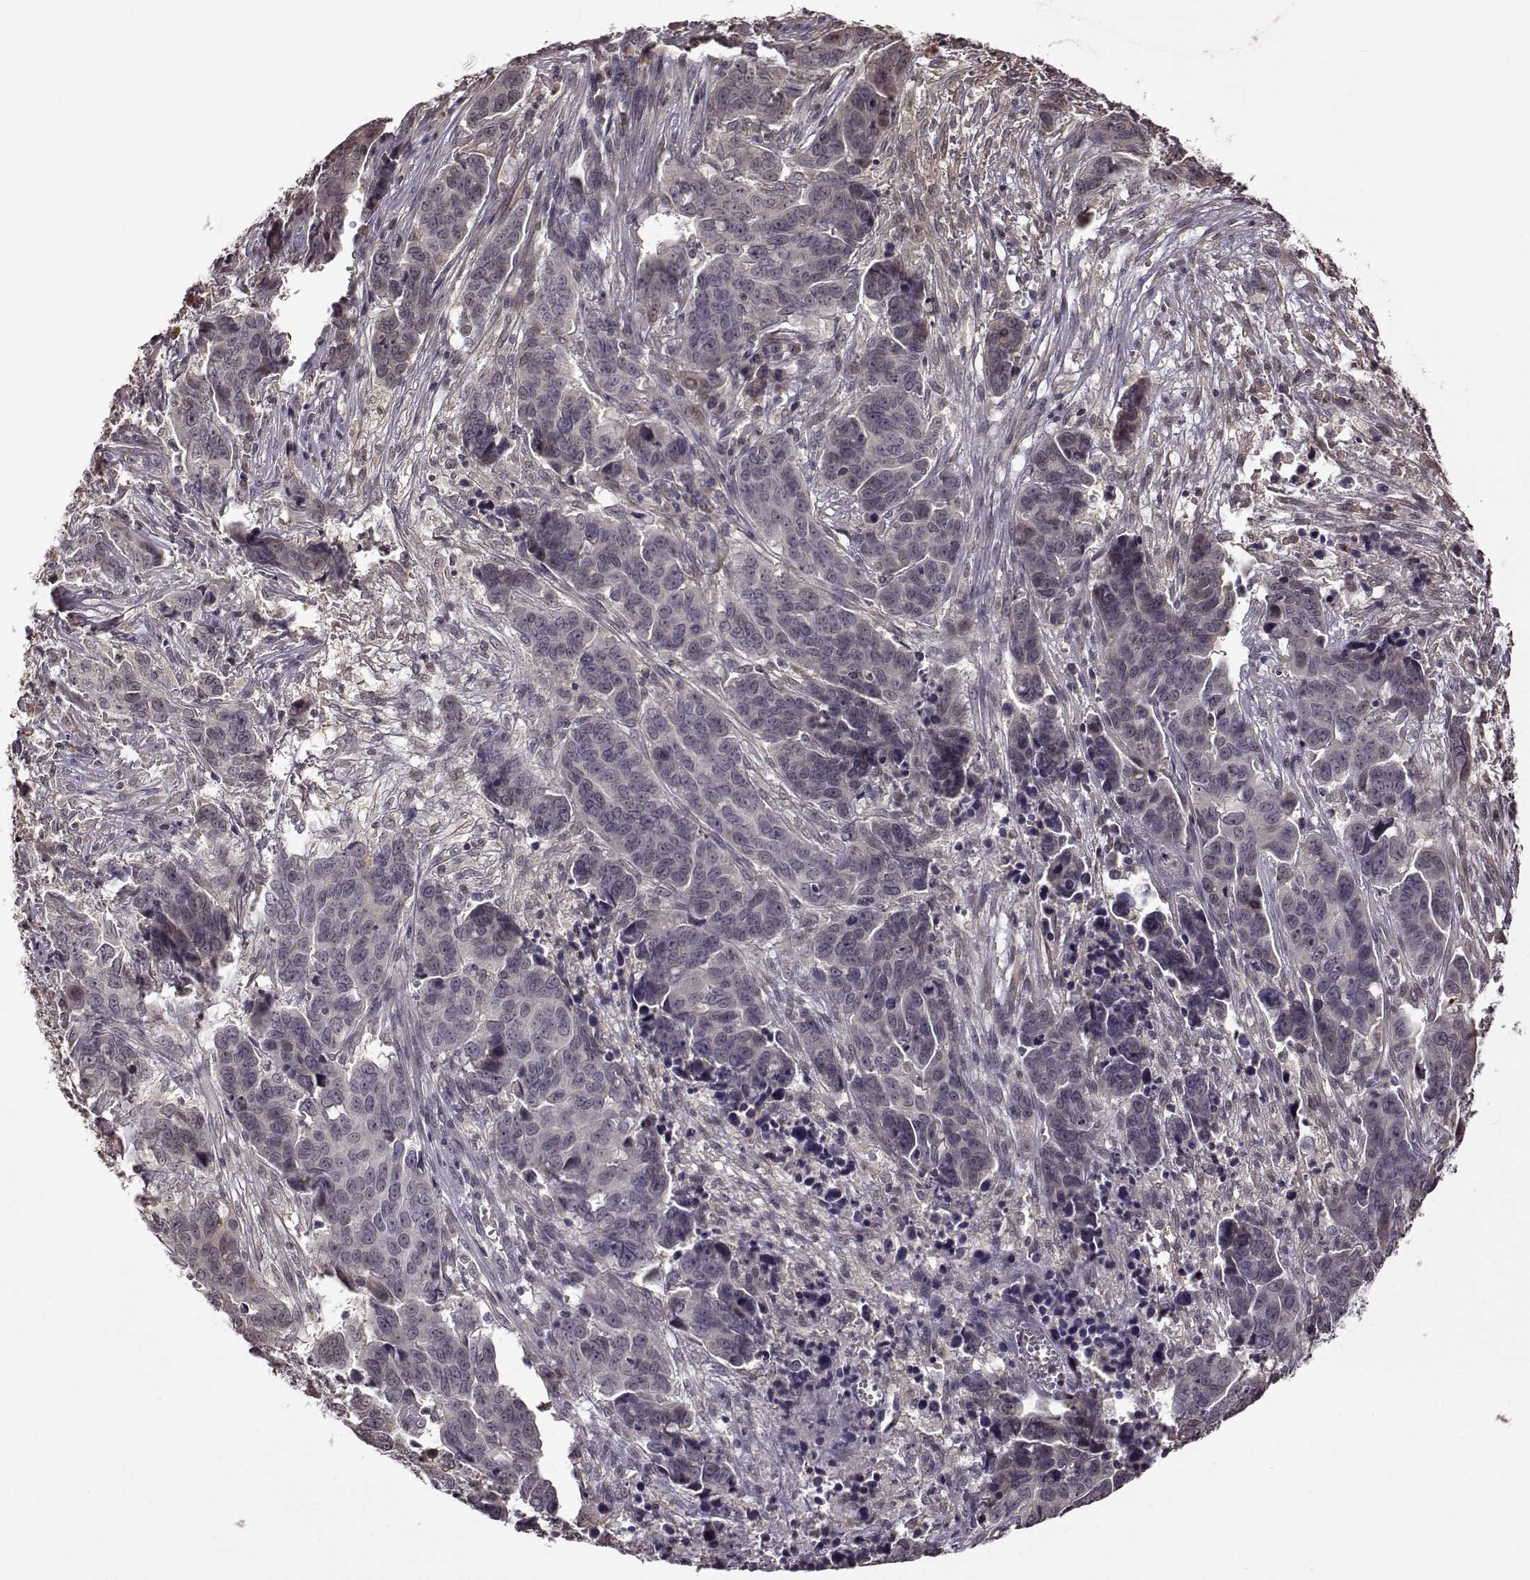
{"staining": {"intensity": "negative", "quantity": "none", "location": "none"}, "tissue": "ovarian cancer", "cell_type": "Tumor cells", "image_type": "cancer", "snomed": [{"axis": "morphology", "description": "Carcinoma, endometroid"}, {"axis": "topography", "description": "Ovary"}], "caption": "An immunohistochemistry histopathology image of ovarian endometroid carcinoma is shown. There is no staining in tumor cells of ovarian endometroid carcinoma.", "gene": "CRB1", "patient": {"sex": "female", "age": 78}}